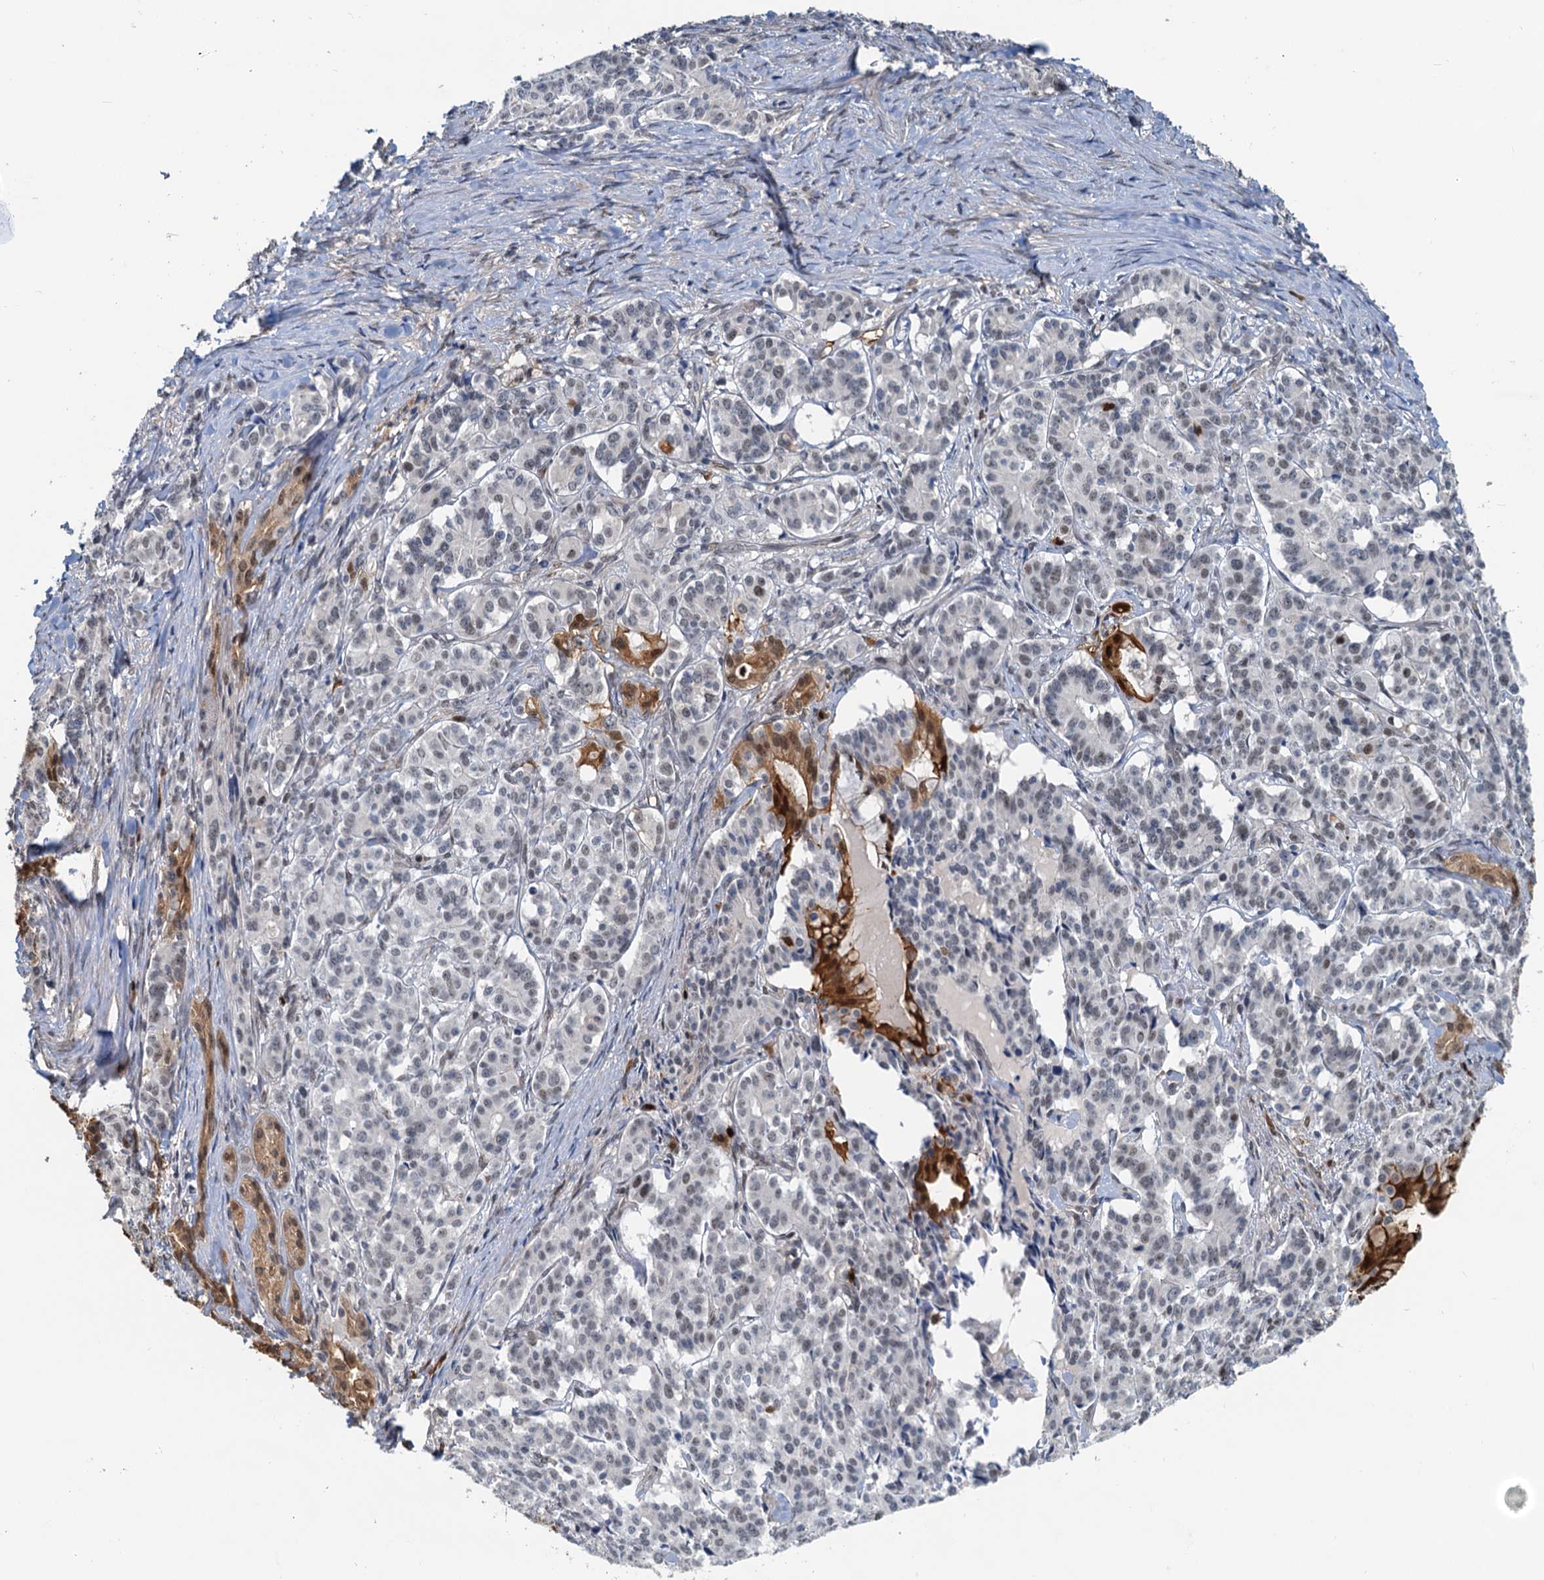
{"staining": {"intensity": "strong", "quantity": "<25%", "location": "cytoplasmic/membranous,nuclear"}, "tissue": "pancreatic cancer", "cell_type": "Tumor cells", "image_type": "cancer", "snomed": [{"axis": "morphology", "description": "Adenocarcinoma, NOS"}, {"axis": "topography", "description": "Pancreas"}], "caption": "This histopathology image demonstrates immunohistochemistry (IHC) staining of human pancreatic cancer, with medium strong cytoplasmic/membranous and nuclear staining in approximately <25% of tumor cells.", "gene": "SPINDOC", "patient": {"sex": "female", "age": 74}}